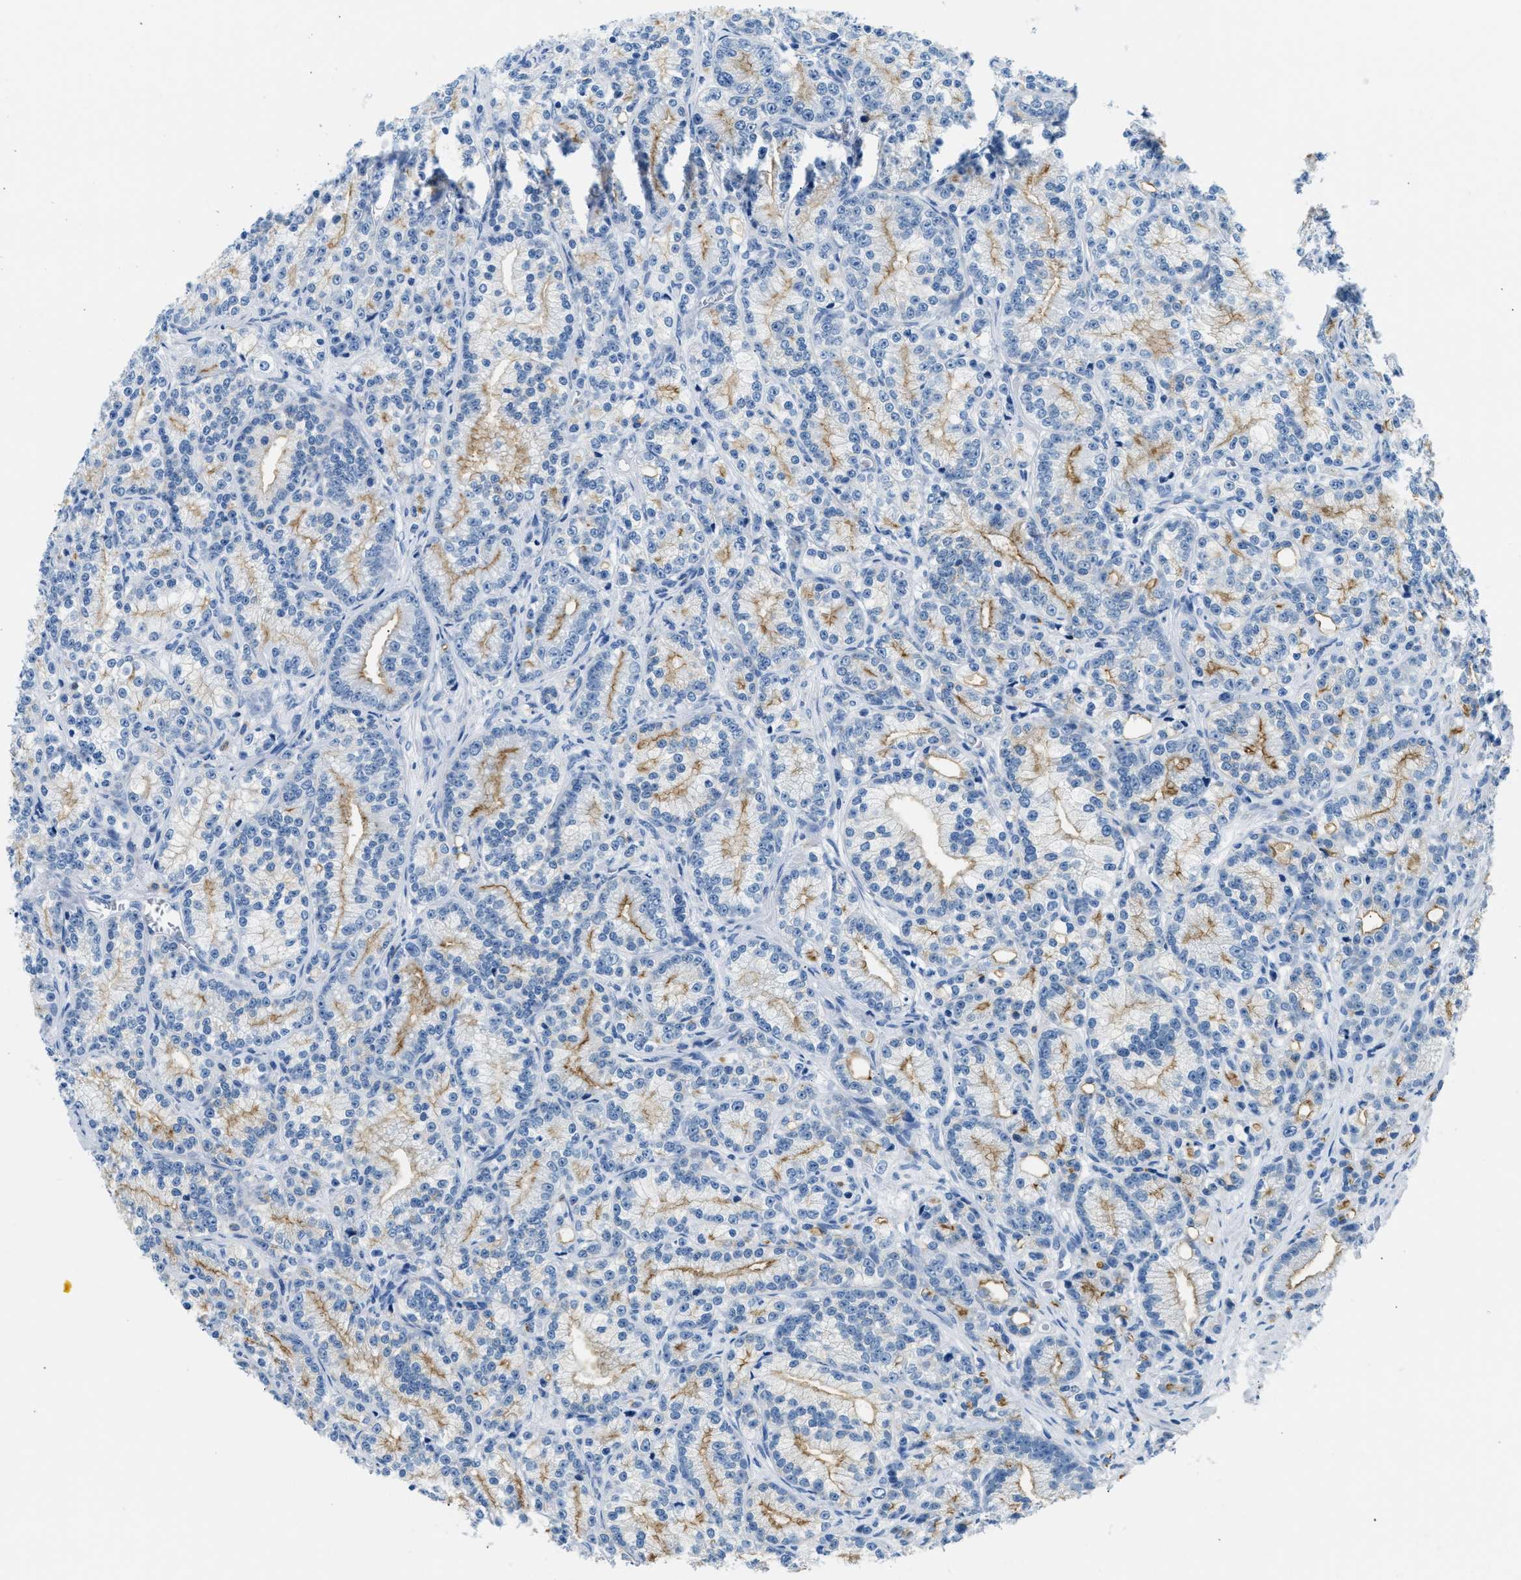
{"staining": {"intensity": "weak", "quantity": ">75%", "location": "cytoplasmic/membranous"}, "tissue": "prostate cancer", "cell_type": "Tumor cells", "image_type": "cancer", "snomed": [{"axis": "morphology", "description": "Adenocarcinoma, Low grade"}, {"axis": "topography", "description": "Prostate"}], "caption": "Tumor cells demonstrate low levels of weak cytoplasmic/membranous positivity in about >75% of cells in prostate cancer.", "gene": "CLDN18", "patient": {"sex": "male", "age": 89}}